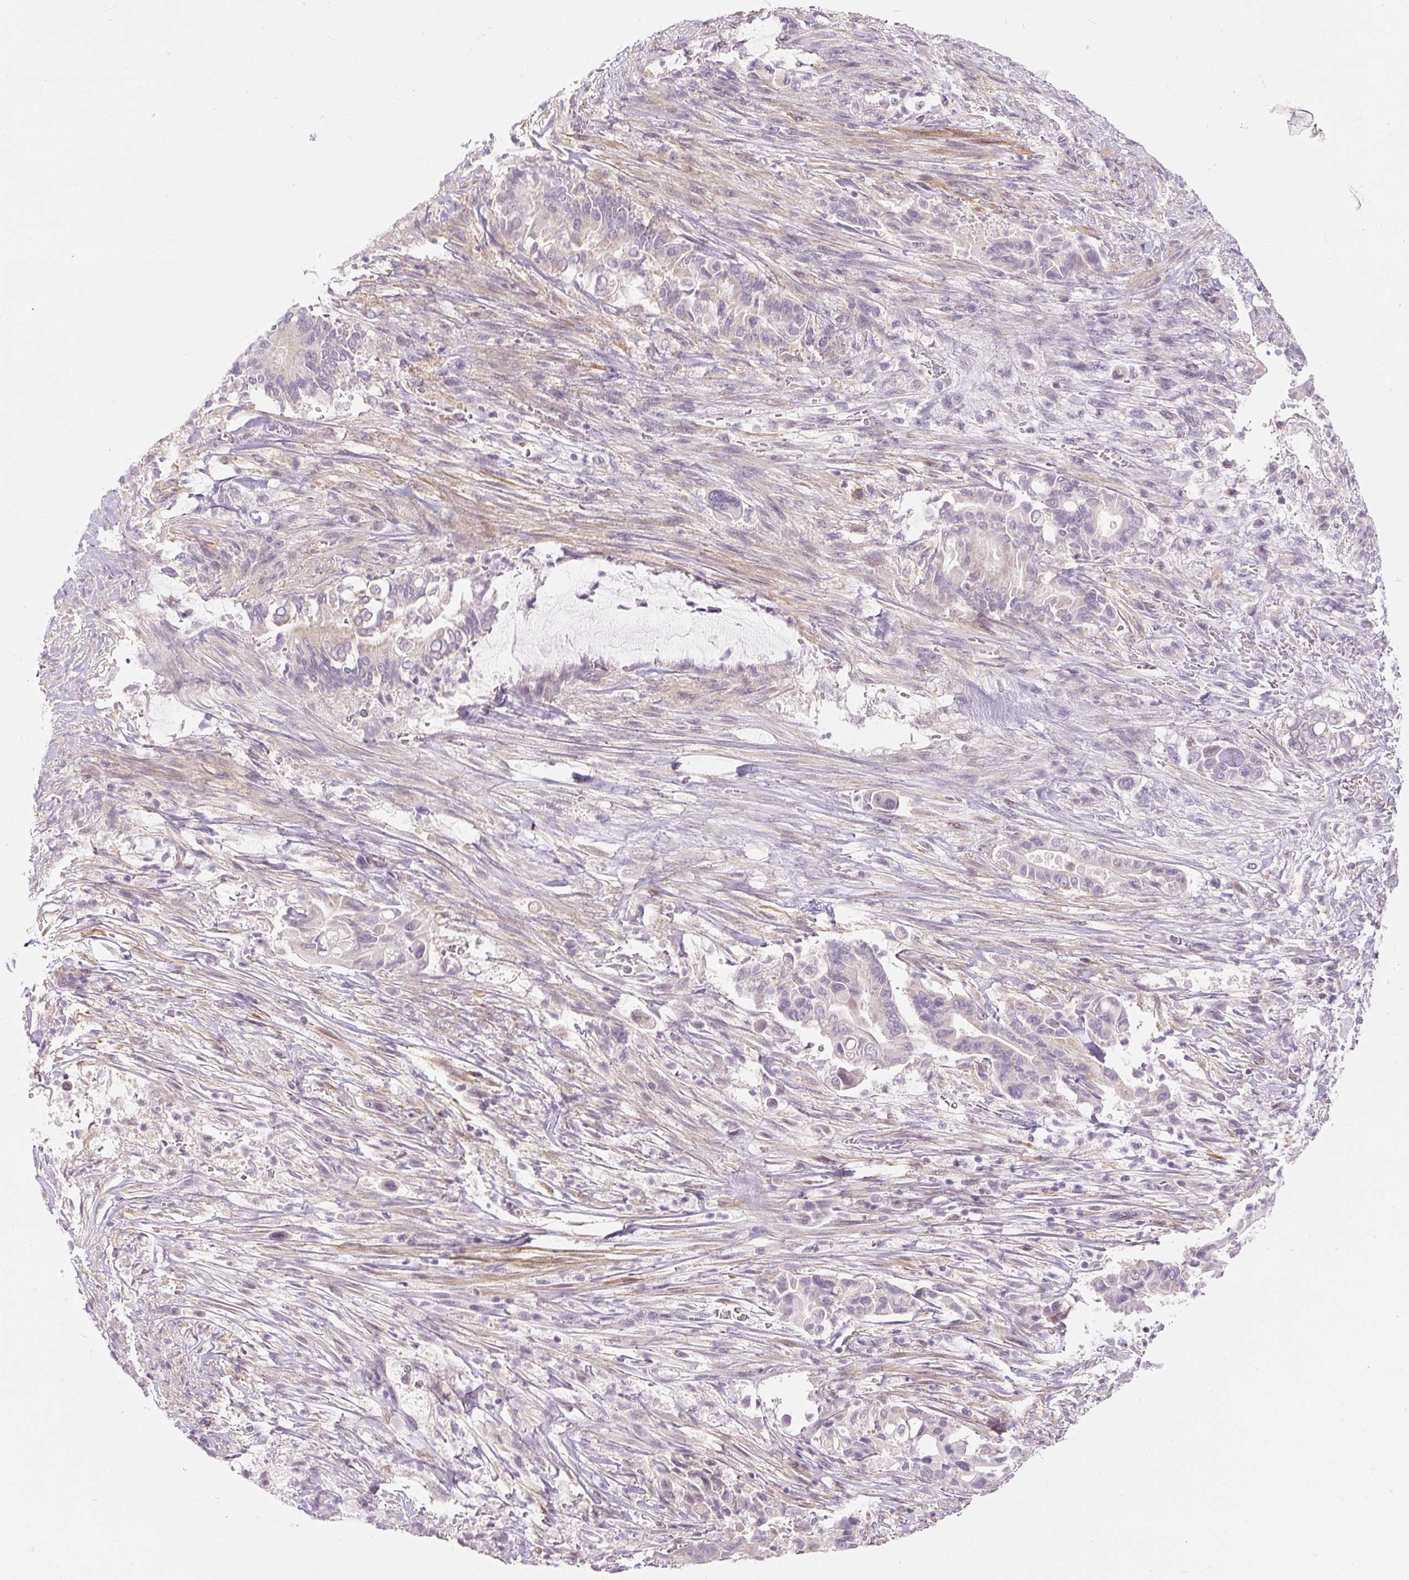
{"staining": {"intensity": "weak", "quantity": "<25%", "location": "cytoplasmic/membranous"}, "tissue": "pancreatic cancer", "cell_type": "Tumor cells", "image_type": "cancer", "snomed": [{"axis": "morphology", "description": "Adenocarcinoma, NOS"}, {"axis": "topography", "description": "Pancreas"}], "caption": "Adenocarcinoma (pancreatic) was stained to show a protein in brown. There is no significant expression in tumor cells.", "gene": "CAPN3", "patient": {"sex": "male", "age": 68}}